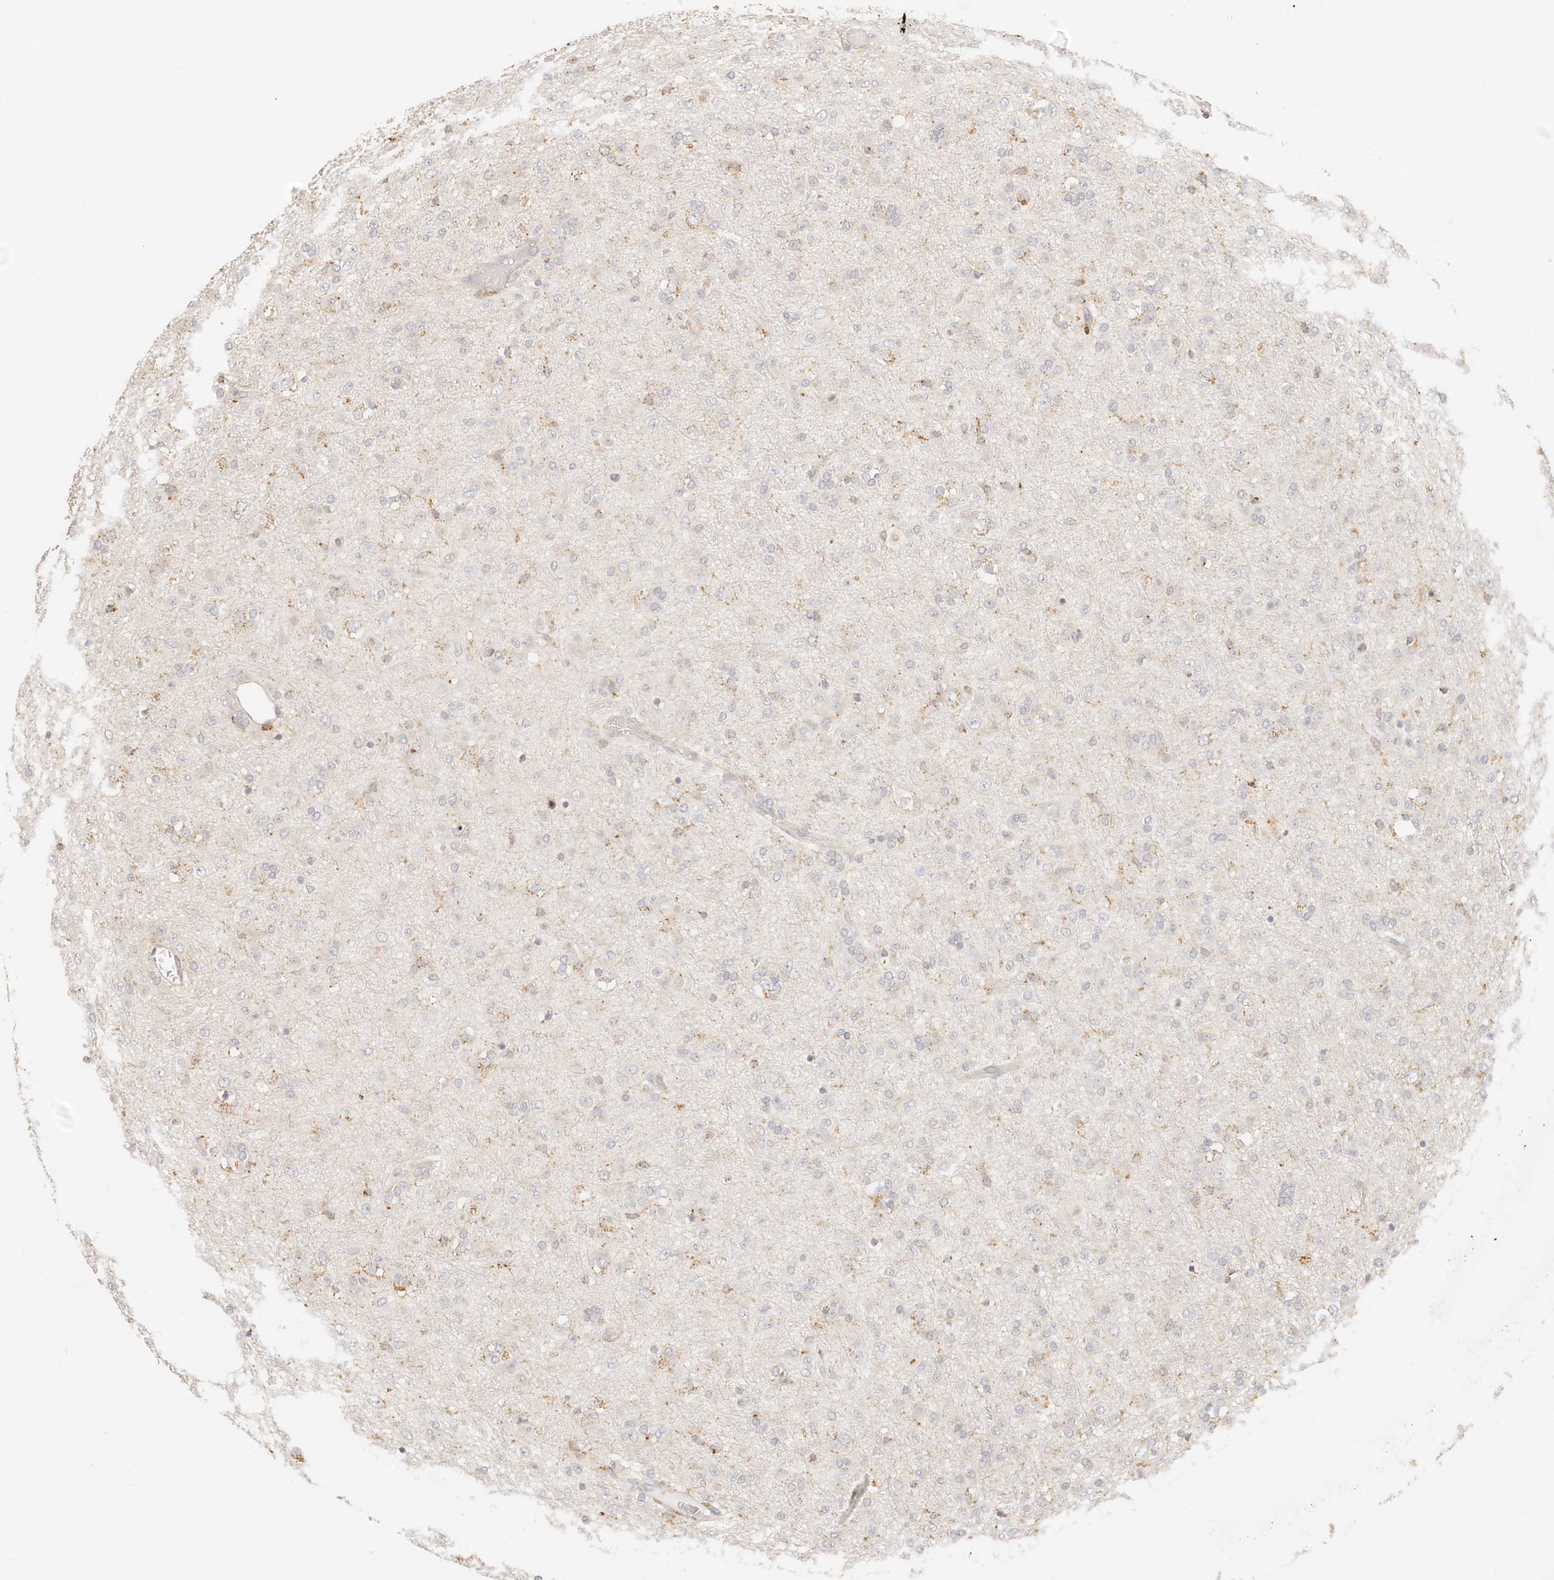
{"staining": {"intensity": "weak", "quantity": "25%-75%", "location": "cytoplasmic/membranous"}, "tissue": "glioma", "cell_type": "Tumor cells", "image_type": "cancer", "snomed": [{"axis": "morphology", "description": "Glioma, malignant, Low grade"}, {"axis": "topography", "description": "Brain"}], "caption": "Glioma stained with DAB (3,3'-diaminobenzidine) immunohistochemistry (IHC) exhibits low levels of weak cytoplasmic/membranous expression in approximately 25%-75% of tumor cells. The staining was performed using DAB (3,3'-diaminobenzidine), with brown indicating positive protein expression. Nuclei are stained blue with hematoxylin.", "gene": "CNMD", "patient": {"sex": "male", "age": 65}}